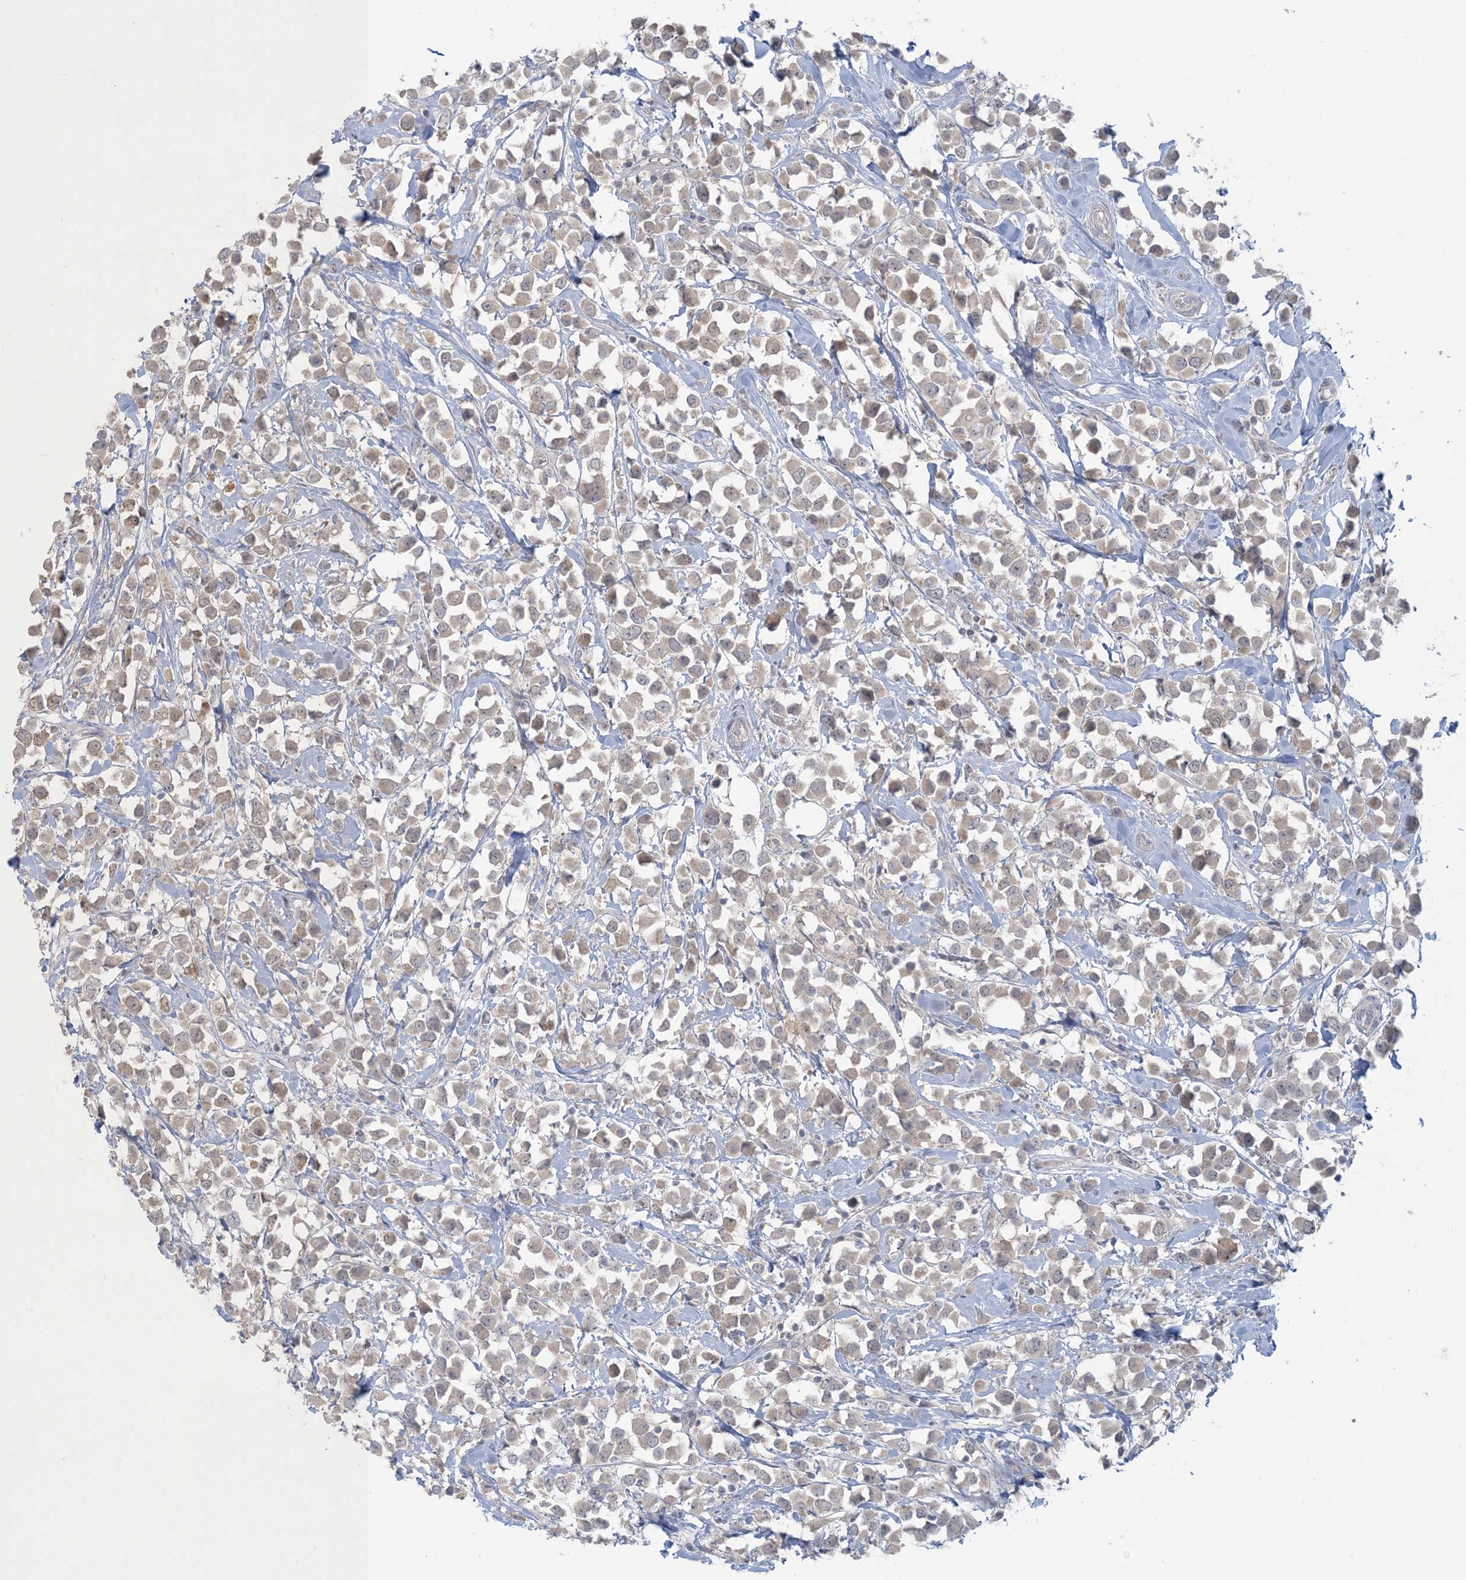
{"staining": {"intensity": "weak", "quantity": "<25%", "location": "cytoplasmic/membranous"}, "tissue": "breast cancer", "cell_type": "Tumor cells", "image_type": "cancer", "snomed": [{"axis": "morphology", "description": "Duct carcinoma"}, {"axis": "topography", "description": "Breast"}], "caption": "Breast invasive ductal carcinoma was stained to show a protein in brown. There is no significant staining in tumor cells.", "gene": "NRBP2", "patient": {"sex": "female", "age": 61}}